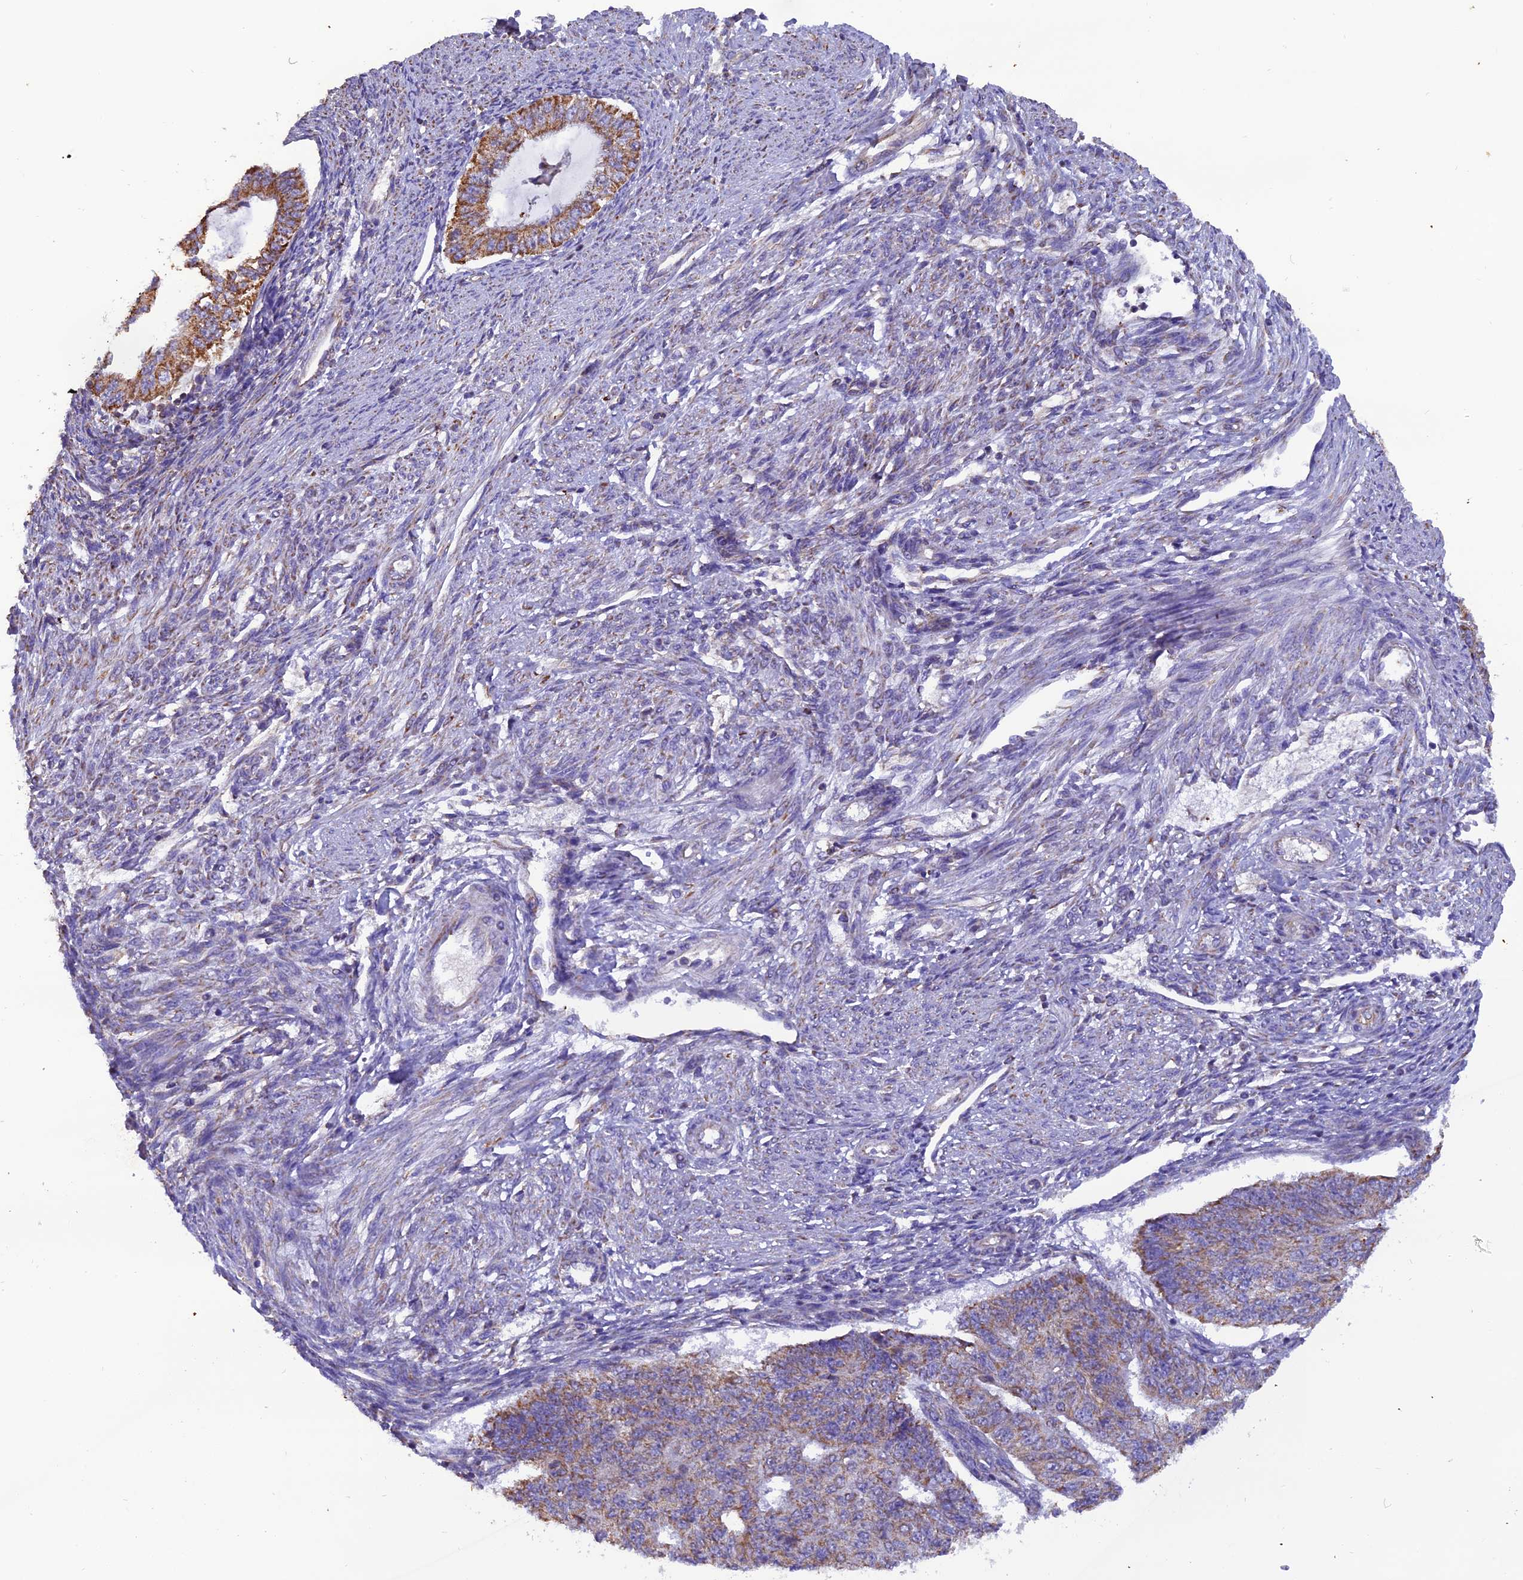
{"staining": {"intensity": "moderate", "quantity": ">75%", "location": "cytoplasmic/membranous"}, "tissue": "endometrial cancer", "cell_type": "Tumor cells", "image_type": "cancer", "snomed": [{"axis": "morphology", "description": "Adenocarcinoma, NOS"}, {"axis": "topography", "description": "Endometrium"}], "caption": "Brown immunohistochemical staining in endometrial adenocarcinoma demonstrates moderate cytoplasmic/membranous expression in about >75% of tumor cells. The staining is performed using DAB (3,3'-diaminobenzidine) brown chromogen to label protein expression. The nuclei are counter-stained blue using hematoxylin.", "gene": "GPD1", "patient": {"sex": "female", "age": 32}}